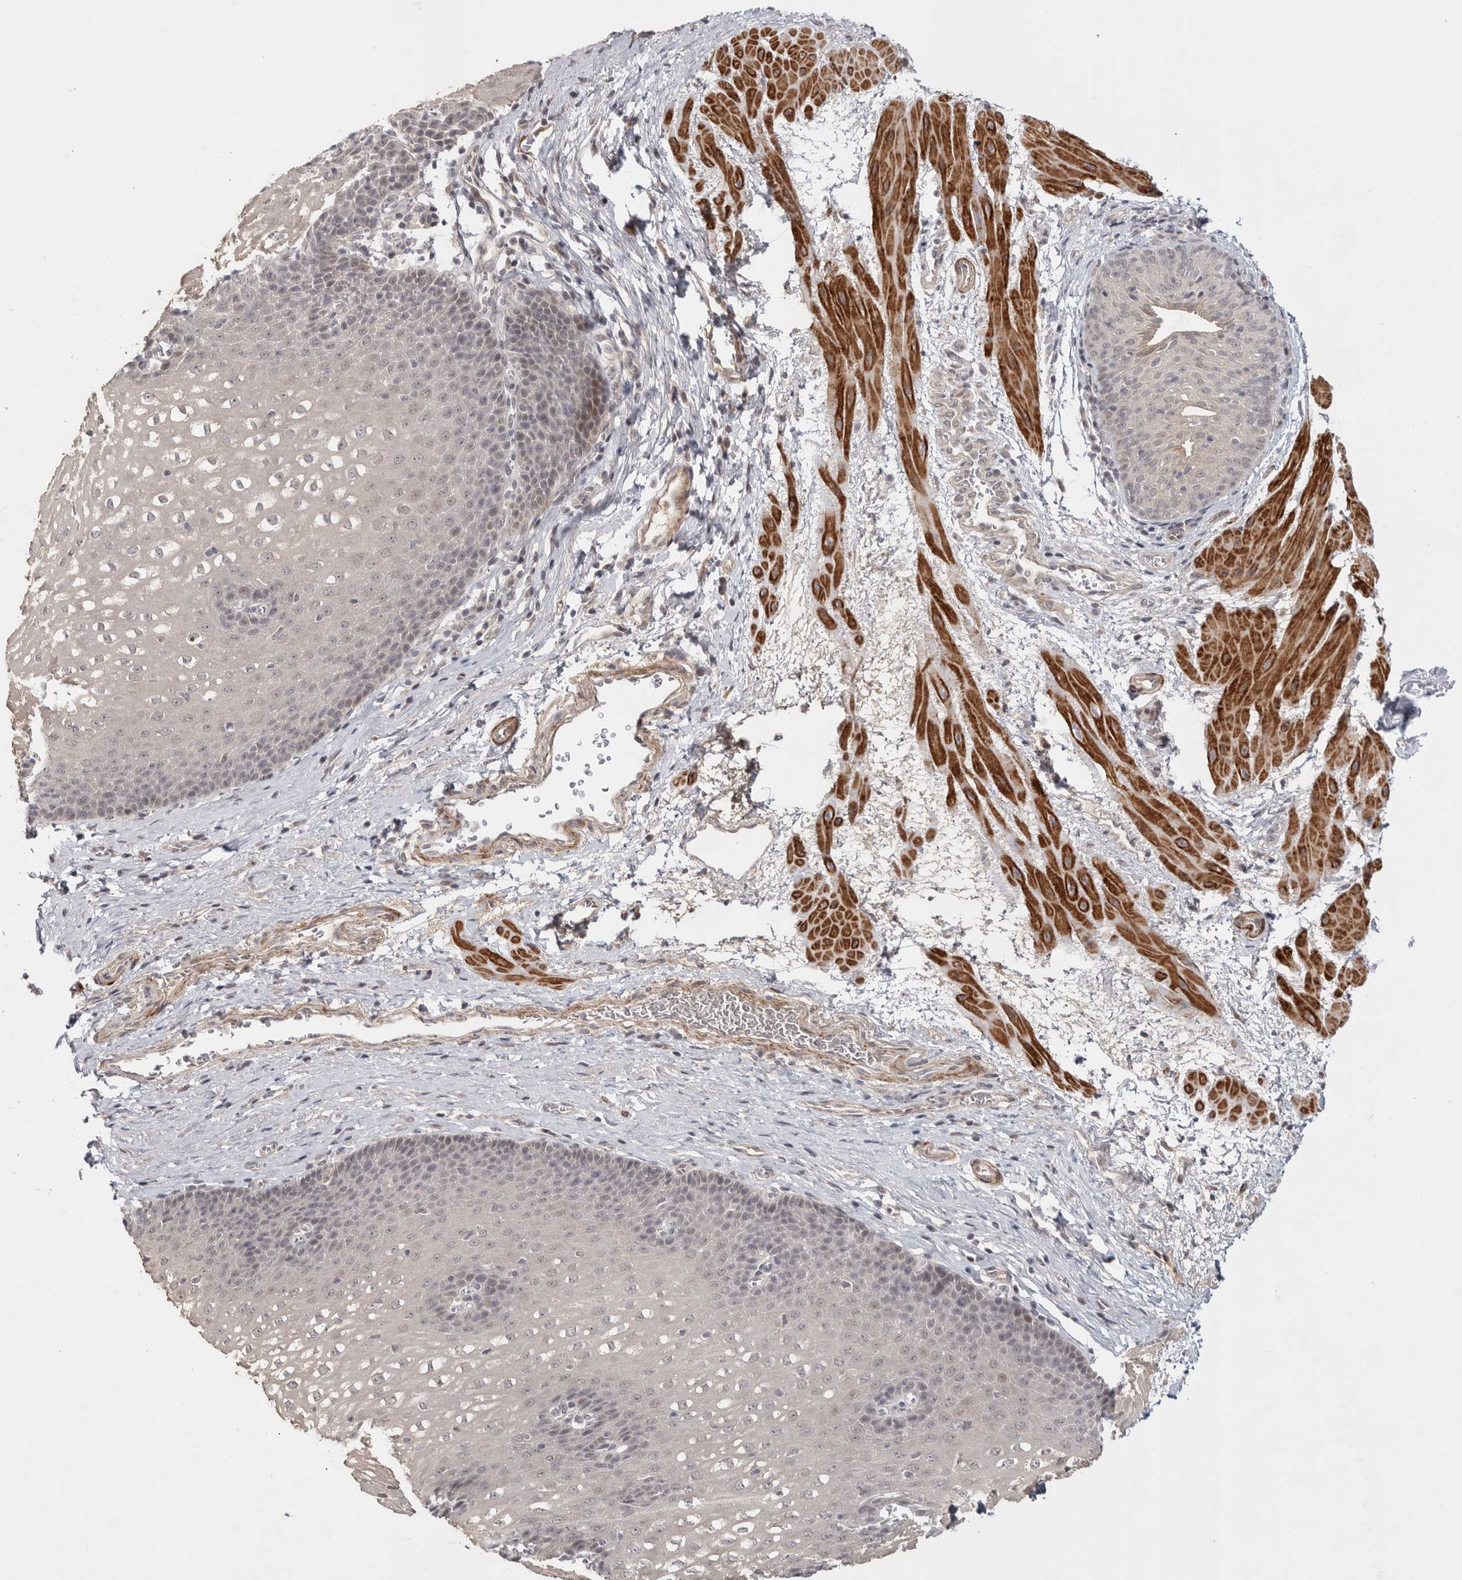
{"staining": {"intensity": "weak", "quantity": "<25%", "location": "nuclear"}, "tissue": "esophagus", "cell_type": "Squamous epithelial cells", "image_type": "normal", "snomed": [{"axis": "morphology", "description": "Normal tissue, NOS"}, {"axis": "topography", "description": "Esophagus"}], "caption": "IHC image of benign esophagus: esophagus stained with DAB displays no significant protein expression in squamous epithelial cells.", "gene": "ZNF318", "patient": {"sex": "male", "age": 48}}